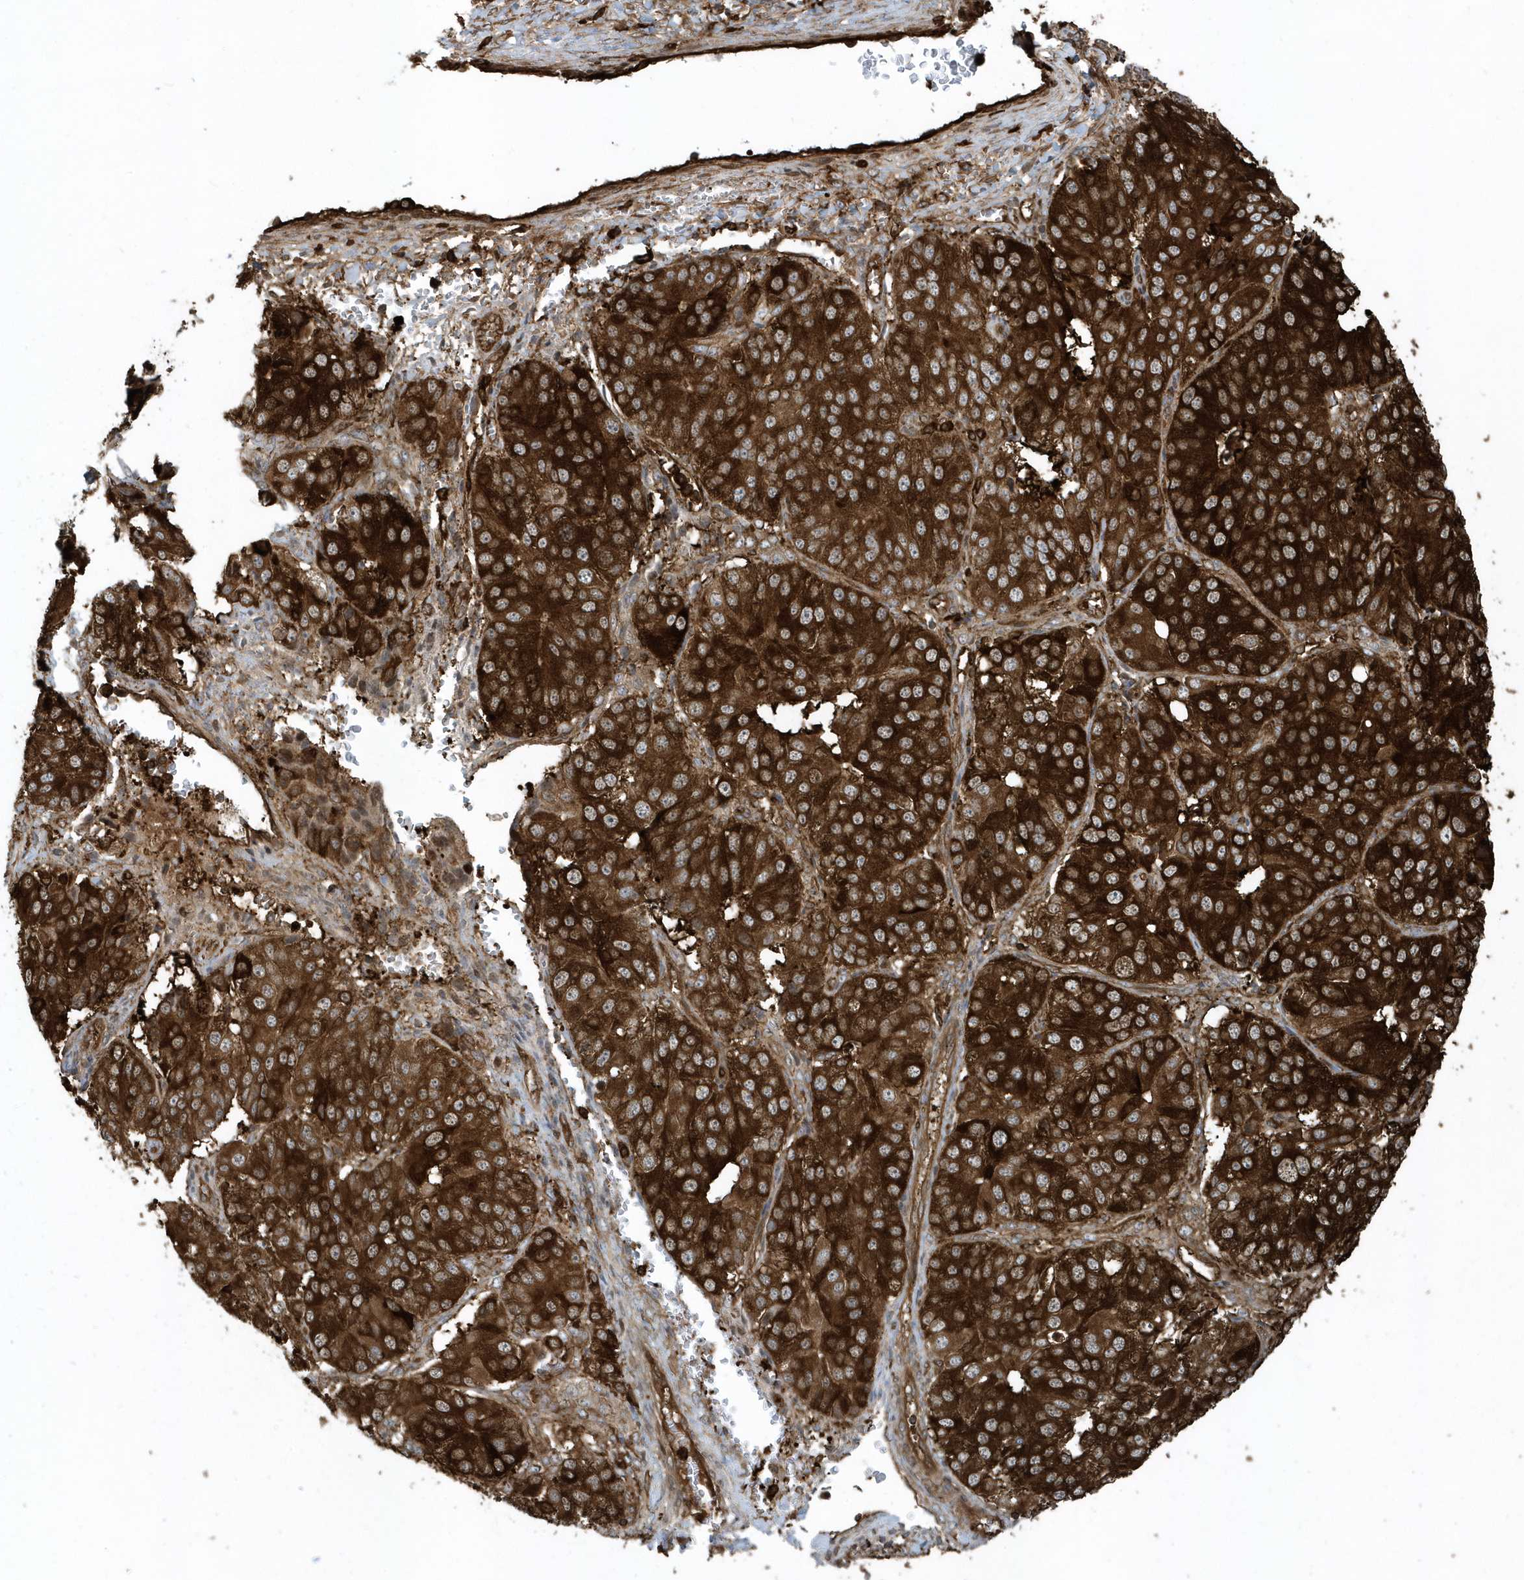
{"staining": {"intensity": "strong", "quantity": ">75%", "location": "cytoplasmic/membranous"}, "tissue": "ovarian cancer", "cell_type": "Tumor cells", "image_type": "cancer", "snomed": [{"axis": "morphology", "description": "Carcinoma, endometroid"}, {"axis": "topography", "description": "Ovary"}], "caption": "An IHC photomicrograph of neoplastic tissue is shown. Protein staining in brown highlights strong cytoplasmic/membranous positivity in ovarian endometroid carcinoma within tumor cells.", "gene": "CLCN6", "patient": {"sex": "female", "age": 51}}